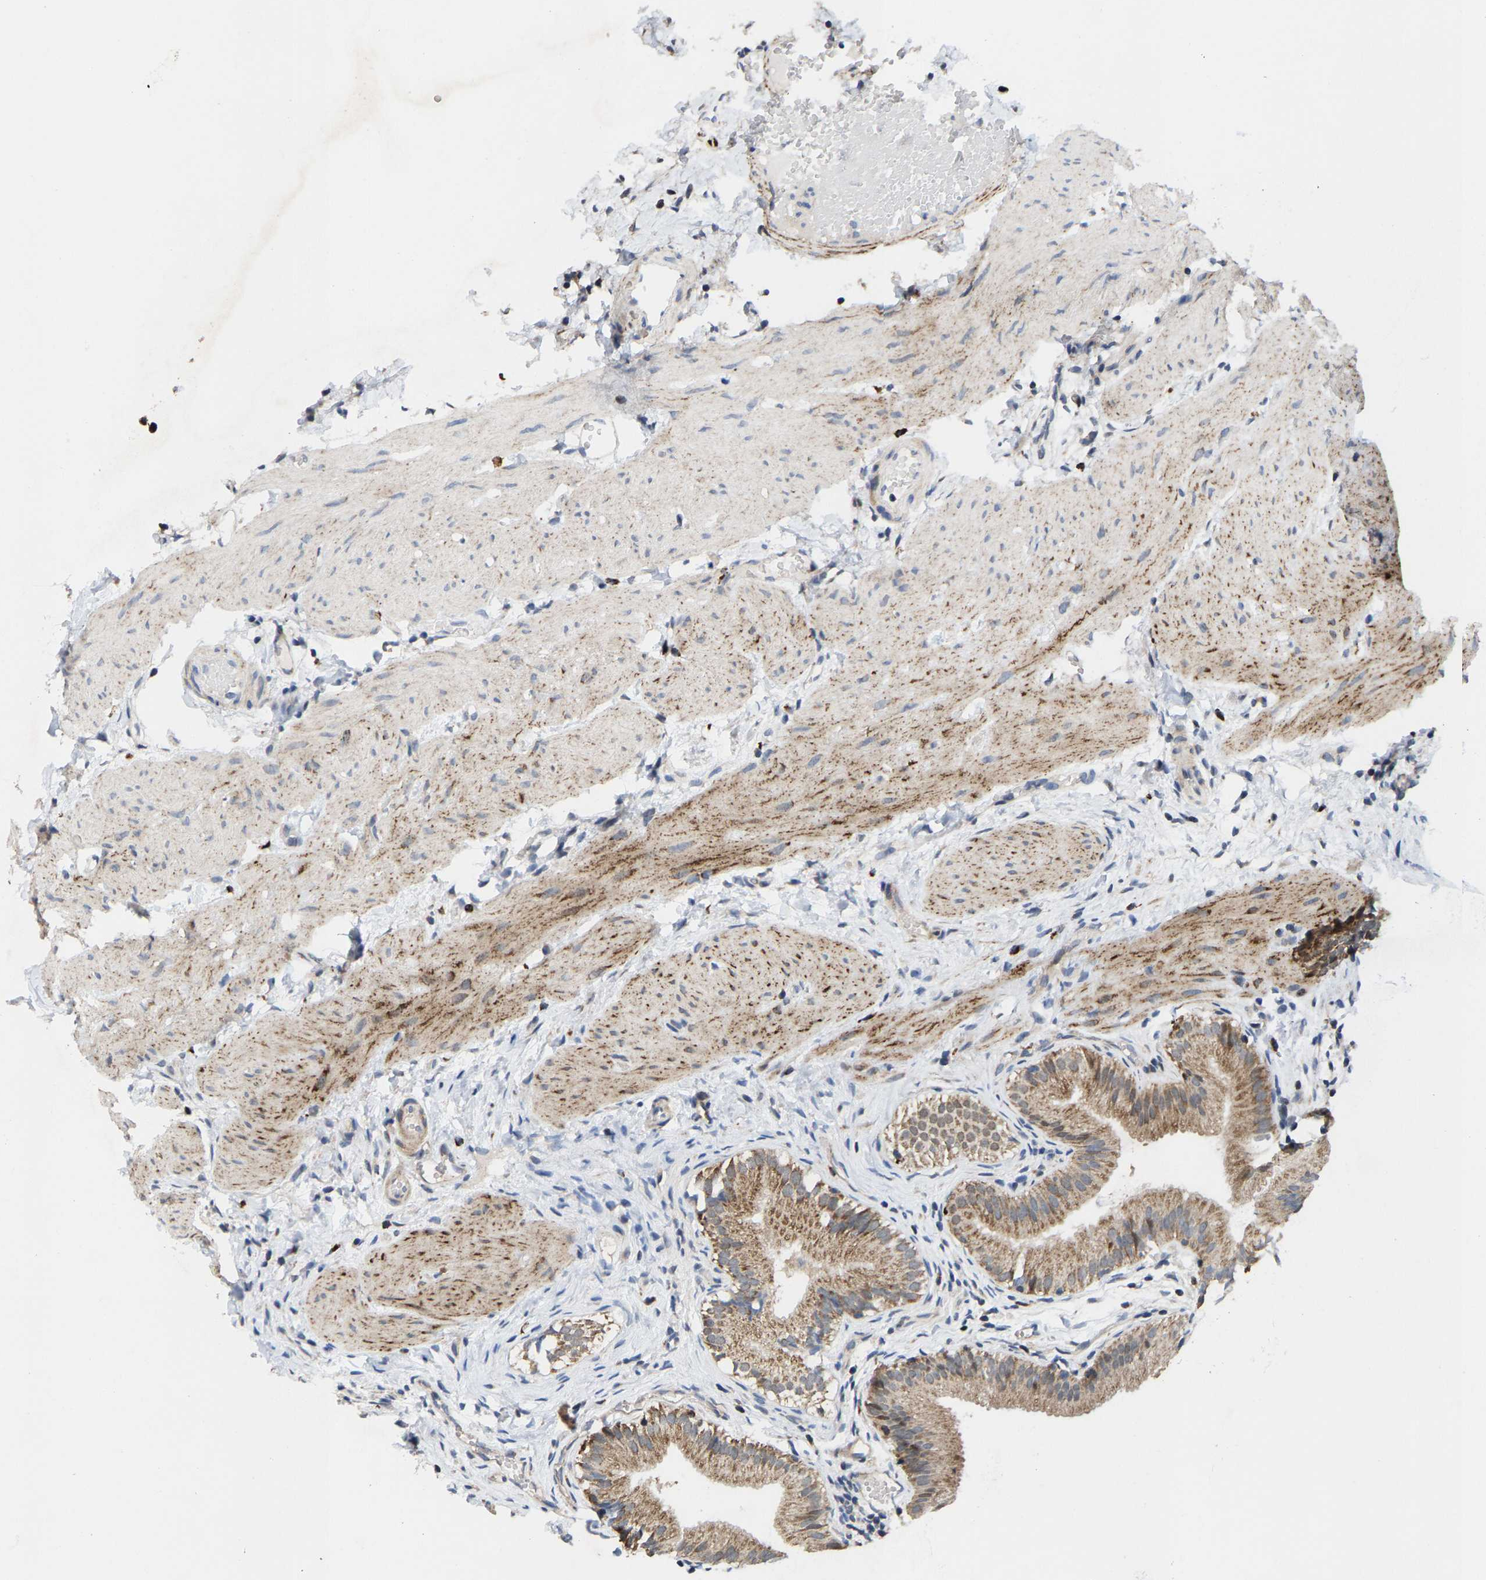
{"staining": {"intensity": "moderate", "quantity": ">75%", "location": "cytoplasmic/membranous"}, "tissue": "gallbladder", "cell_type": "Glandular cells", "image_type": "normal", "snomed": [{"axis": "morphology", "description": "Normal tissue, NOS"}, {"axis": "topography", "description": "Gallbladder"}], "caption": "A photomicrograph of human gallbladder stained for a protein displays moderate cytoplasmic/membranous brown staining in glandular cells. The protein of interest is shown in brown color, while the nuclei are stained blue.", "gene": "TDRKH", "patient": {"sex": "female", "age": 26}}